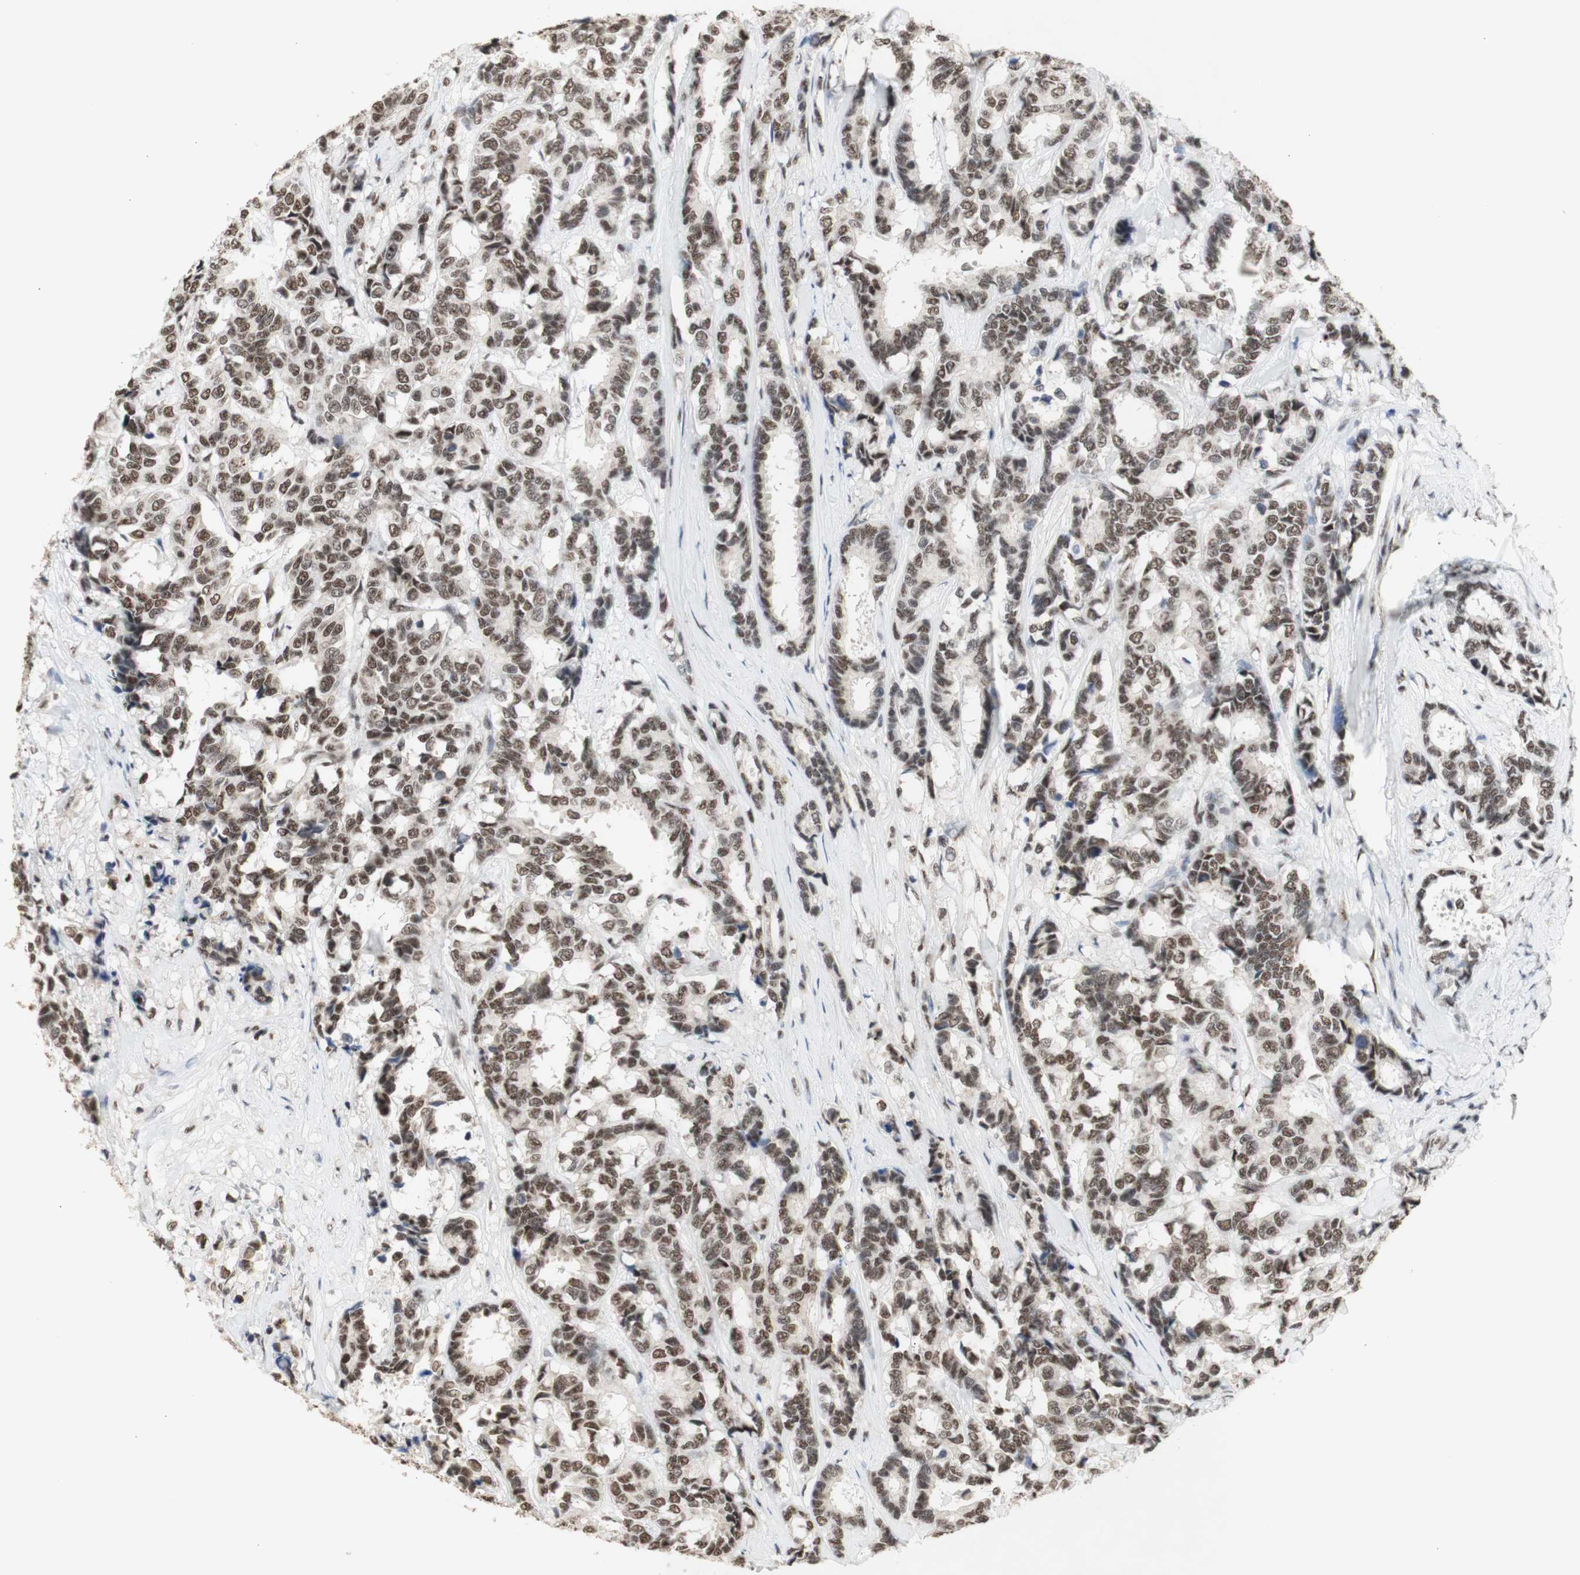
{"staining": {"intensity": "moderate", "quantity": ">75%", "location": "nuclear"}, "tissue": "breast cancer", "cell_type": "Tumor cells", "image_type": "cancer", "snomed": [{"axis": "morphology", "description": "Duct carcinoma"}, {"axis": "topography", "description": "Breast"}], "caption": "Immunohistochemistry (IHC) of infiltrating ductal carcinoma (breast) shows medium levels of moderate nuclear staining in approximately >75% of tumor cells. (DAB (3,3'-diaminobenzidine) IHC, brown staining for protein, blue staining for nuclei).", "gene": "SNRPB", "patient": {"sex": "female", "age": 87}}